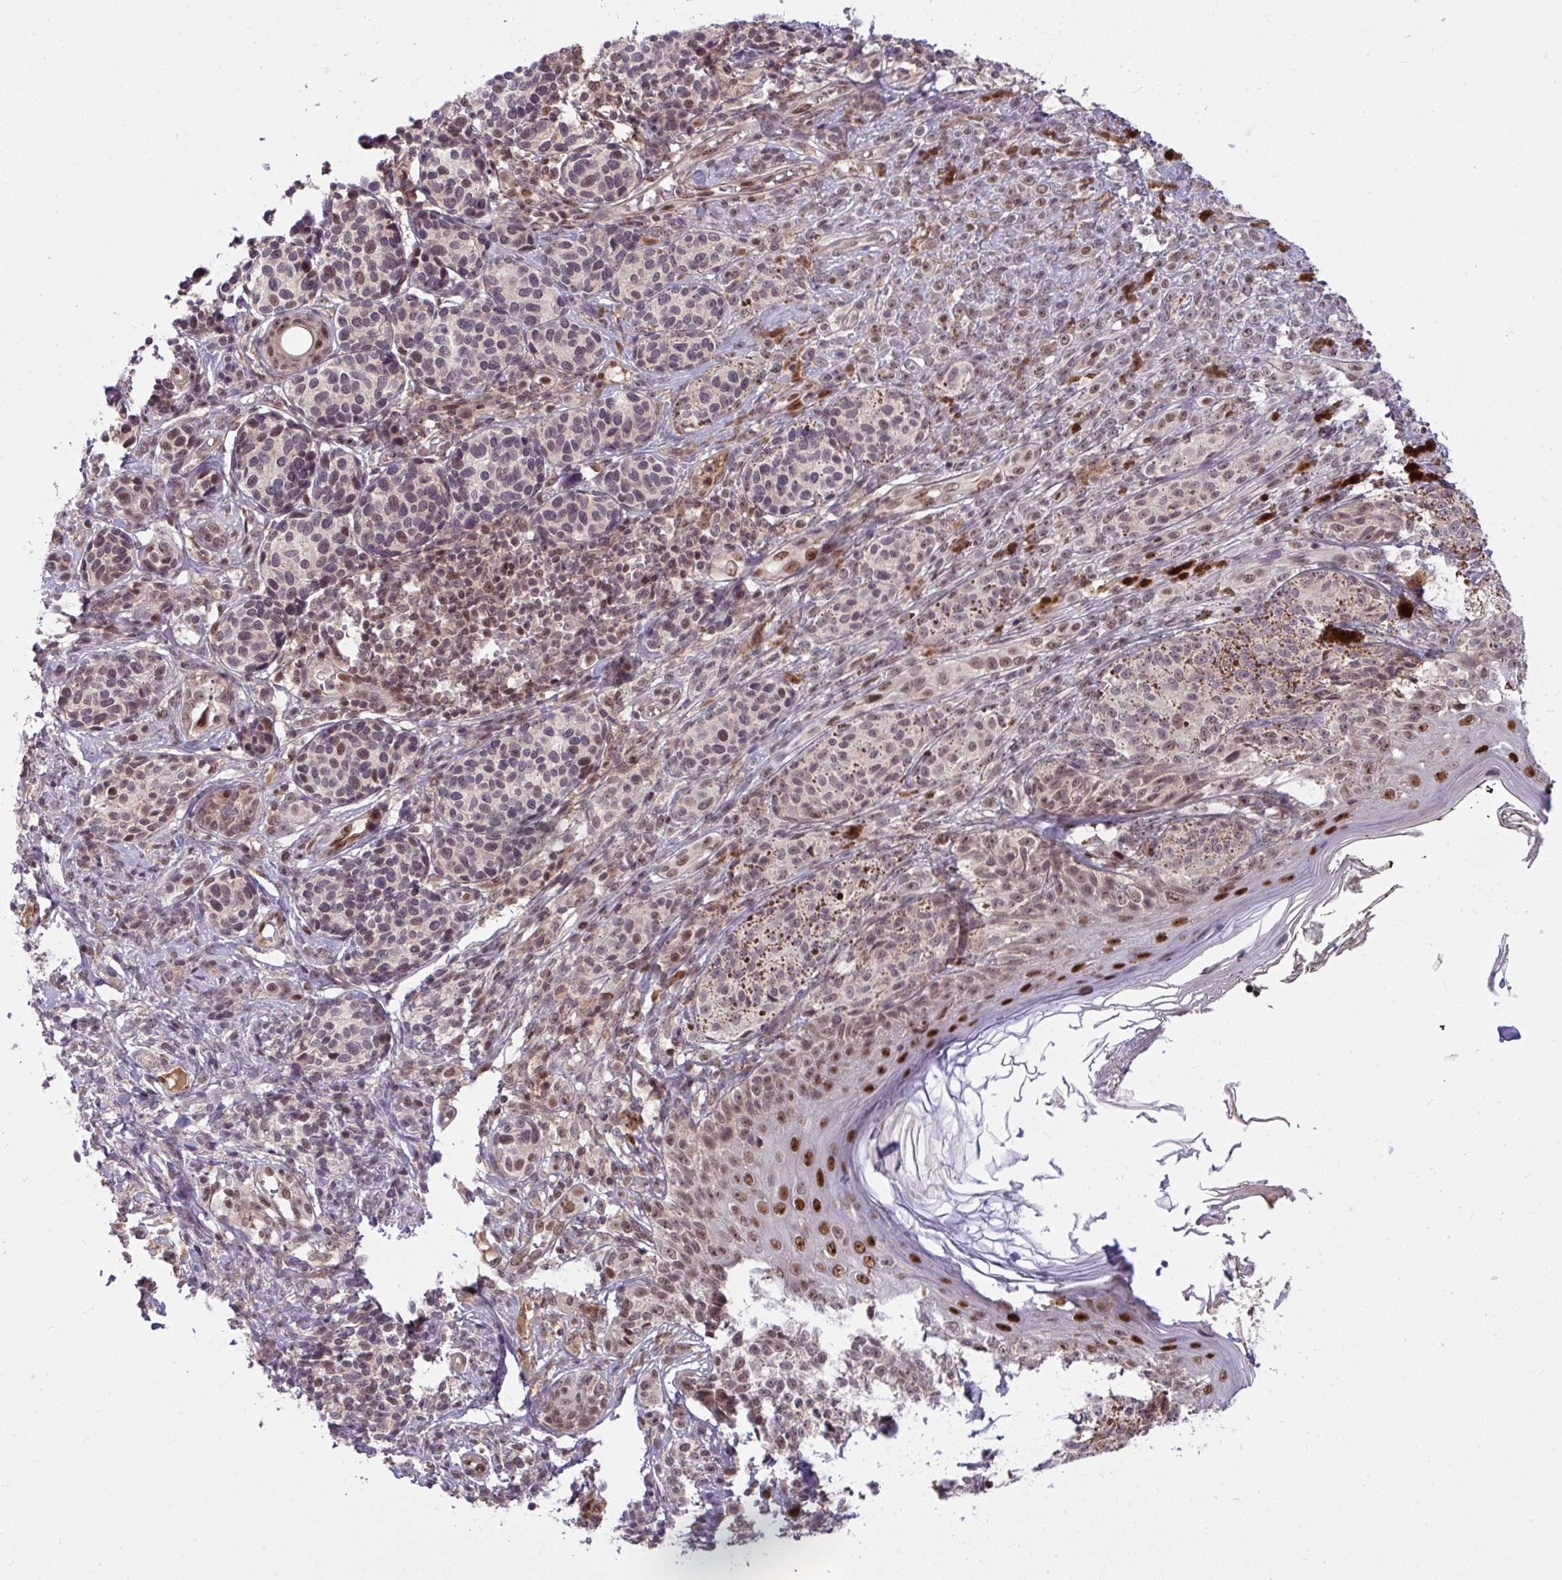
{"staining": {"intensity": "moderate", "quantity": "25%-75%", "location": "cytoplasmic/membranous,nuclear"}, "tissue": "melanoma", "cell_type": "Tumor cells", "image_type": "cancer", "snomed": [{"axis": "morphology", "description": "Malignant melanoma, NOS"}, {"axis": "topography", "description": "Skin"}], "caption": "IHC (DAB (3,3'-diaminobenzidine)) staining of human malignant melanoma displays moderate cytoplasmic/membranous and nuclear protein positivity in about 25%-75% of tumor cells.", "gene": "KLF2", "patient": {"sex": "male", "age": 42}}